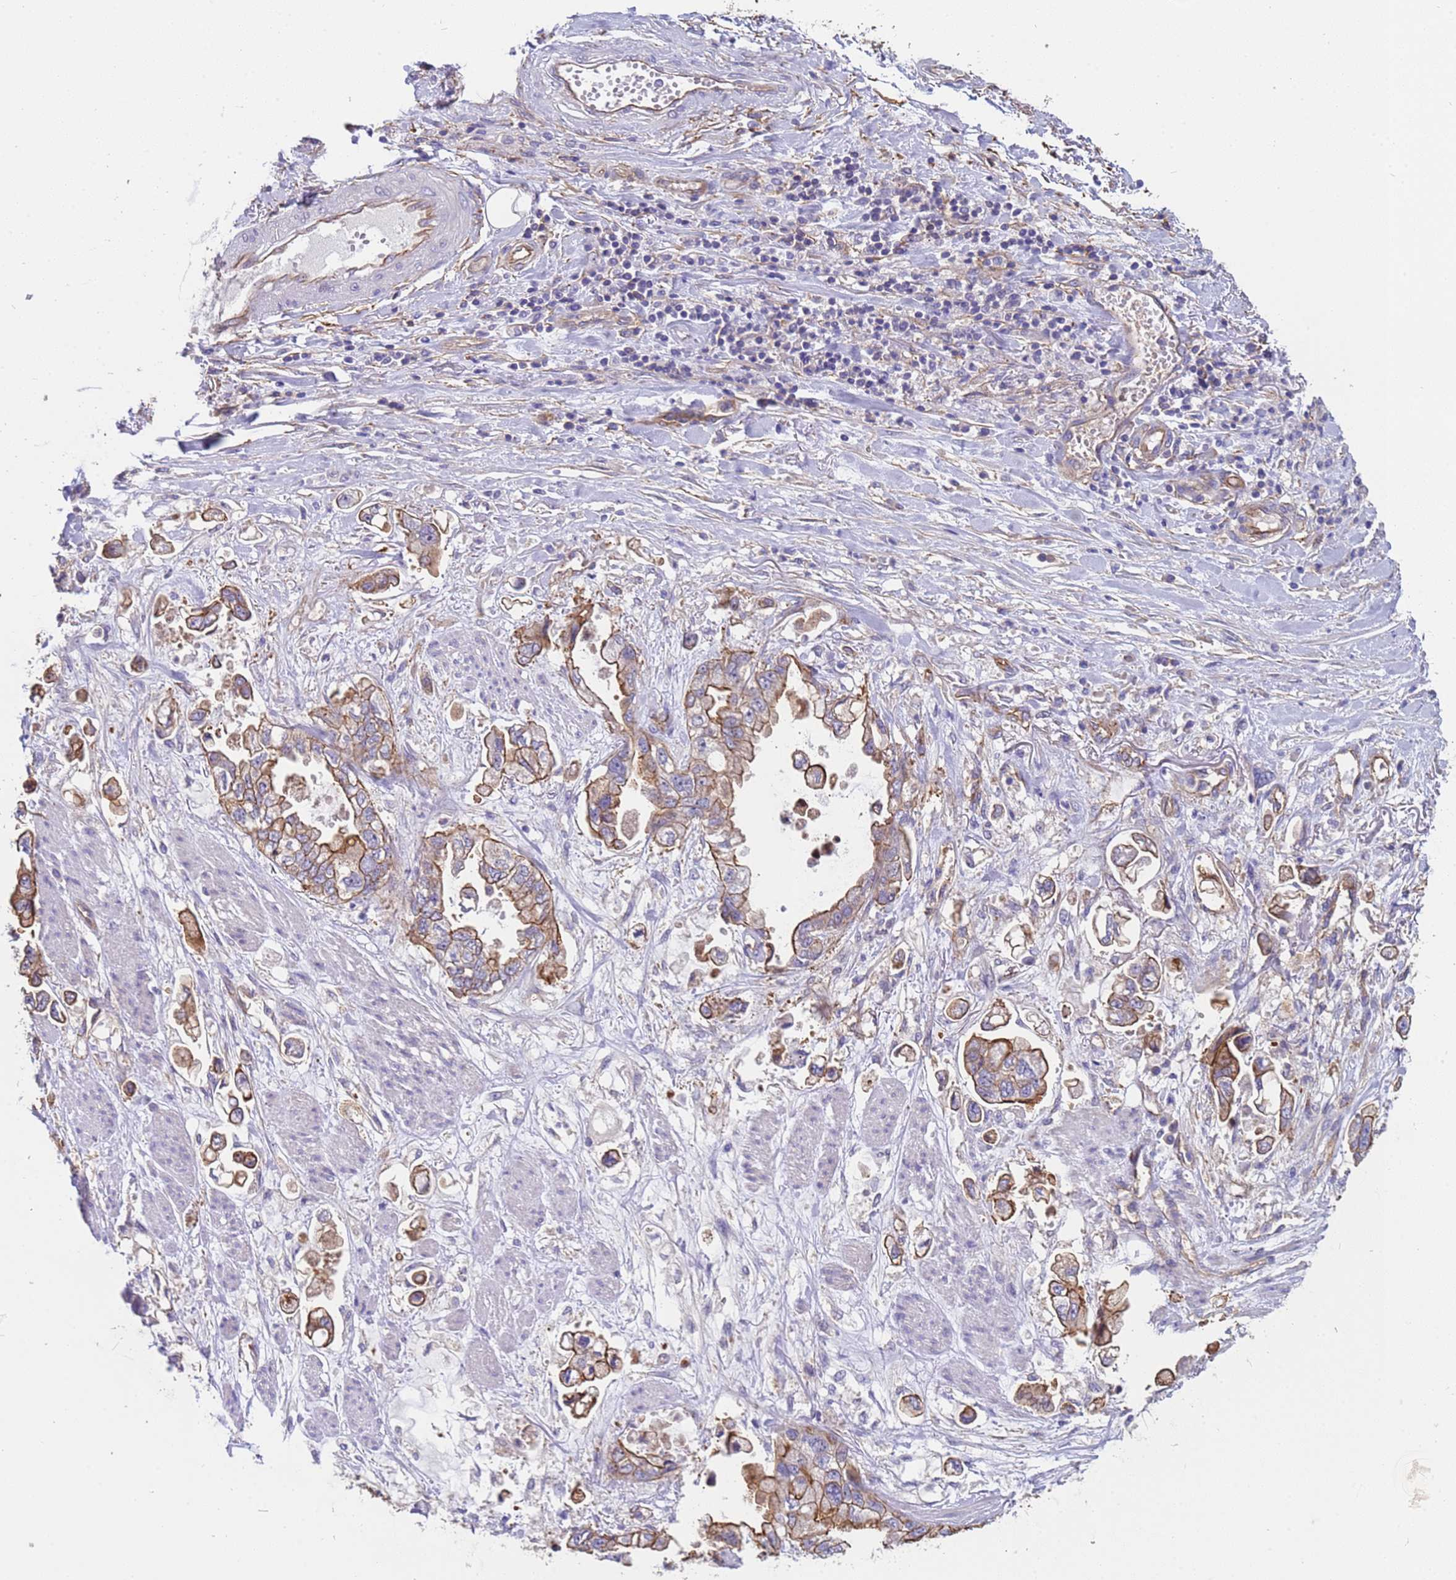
{"staining": {"intensity": "strong", "quantity": ">75%", "location": "cytoplasmic/membranous"}, "tissue": "stomach cancer", "cell_type": "Tumor cells", "image_type": "cancer", "snomed": [{"axis": "morphology", "description": "Adenocarcinoma, NOS"}, {"axis": "topography", "description": "Stomach"}], "caption": "DAB (3,3'-diaminobenzidine) immunohistochemical staining of human stomach cancer (adenocarcinoma) displays strong cytoplasmic/membranous protein expression in about >75% of tumor cells. The protein is stained brown, and the nuclei are stained in blue (DAB IHC with brightfield microscopy, high magnification).", "gene": "ZNF248", "patient": {"sex": "male", "age": 62}}